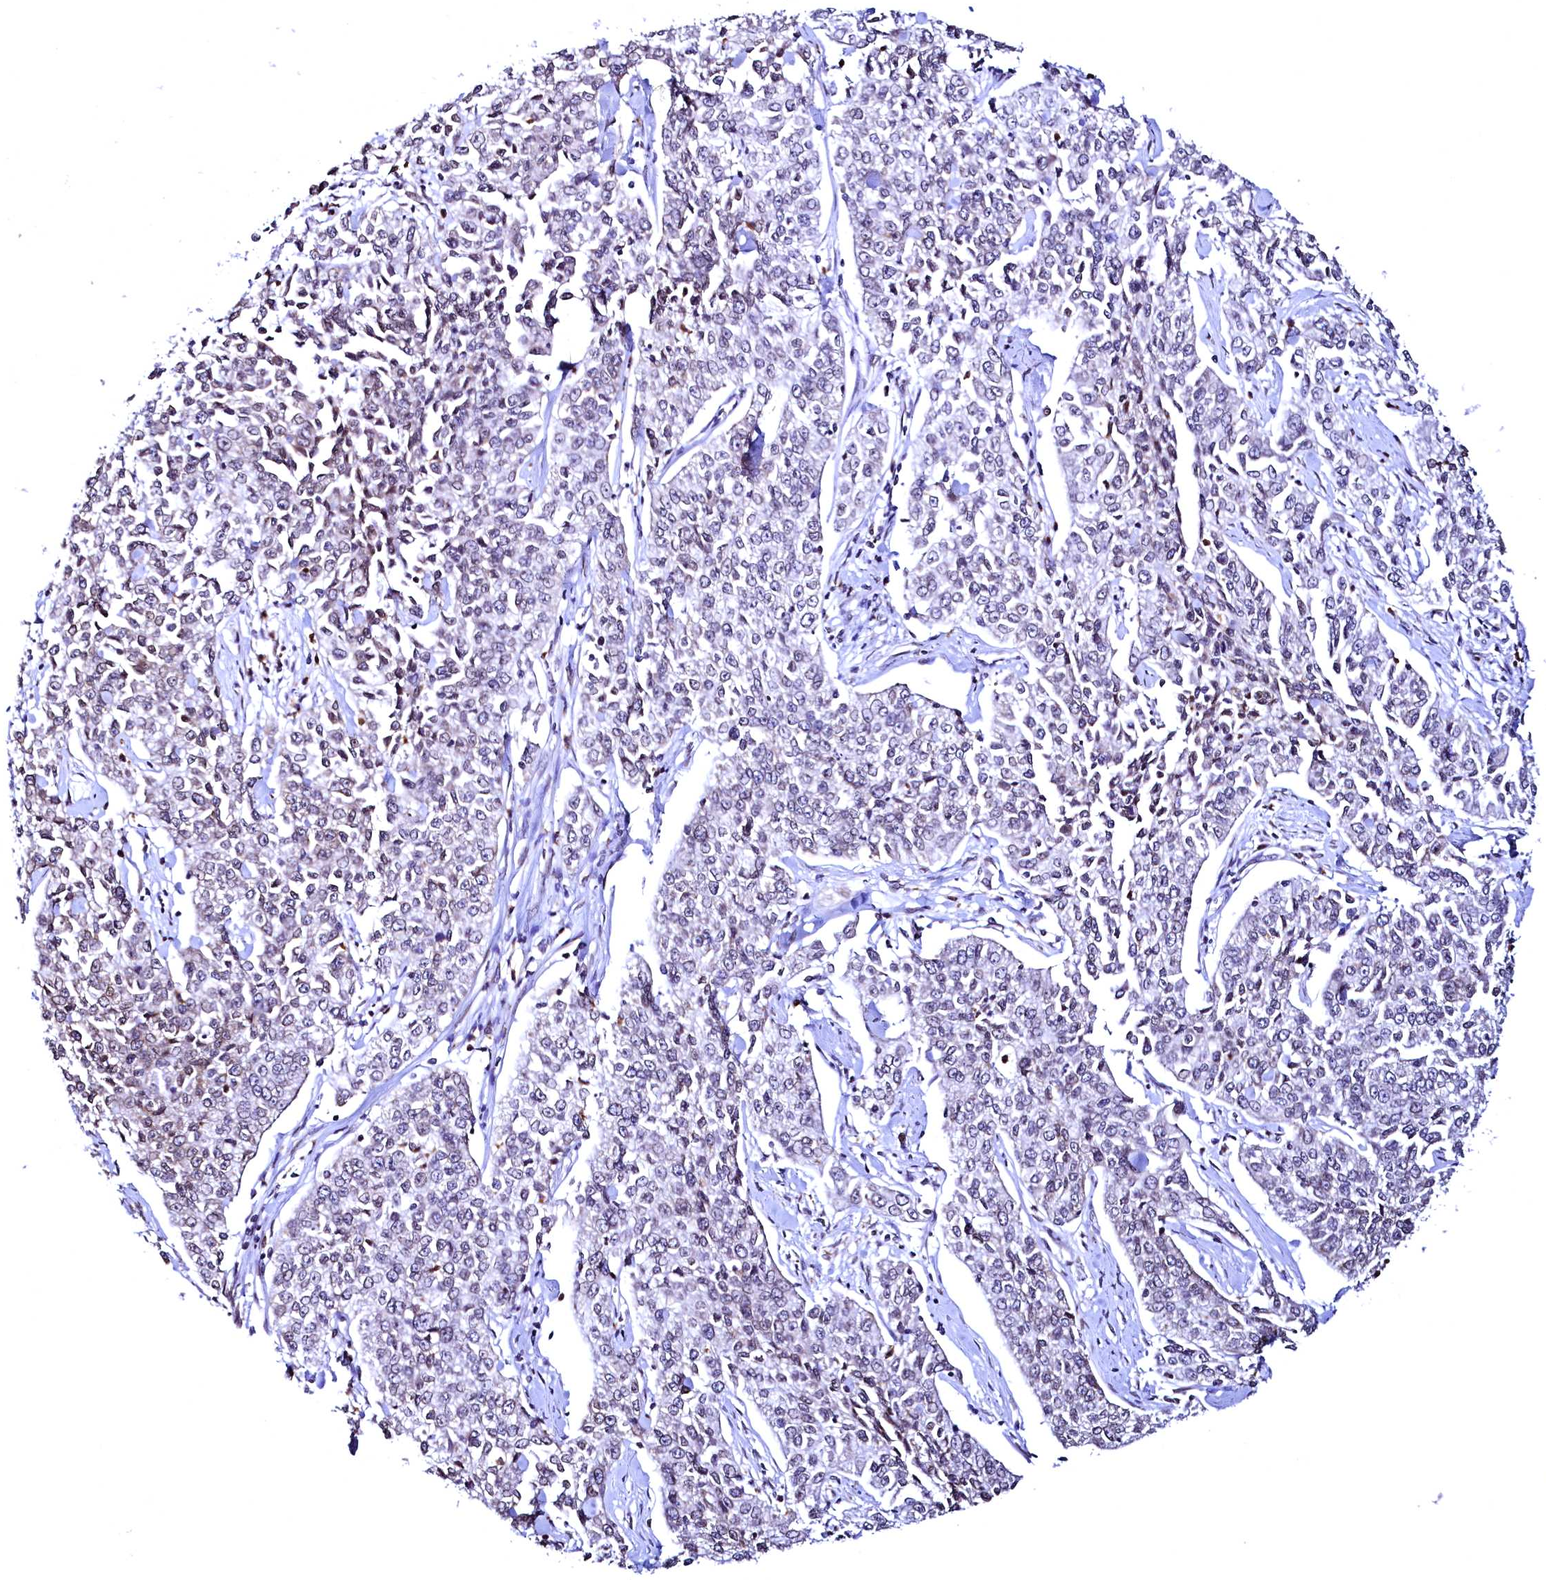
{"staining": {"intensity": "negative", "quantity": "none", "location": "none"}, "tissue": "cervical cancer", "cell_type": "Tumor cells", "image_type": "cancer", "snomed": [{"axis": "morphology", "description": "Squamous cell carcinoma, NOS"}, {"axis": "topography", "description": "Cervix"}], "caption": "Tumor cells show no significant expression in squamous cell carcinoma (cervical).", "gene": "HAND1", "patient": {"sex": "female", "age": 35}}